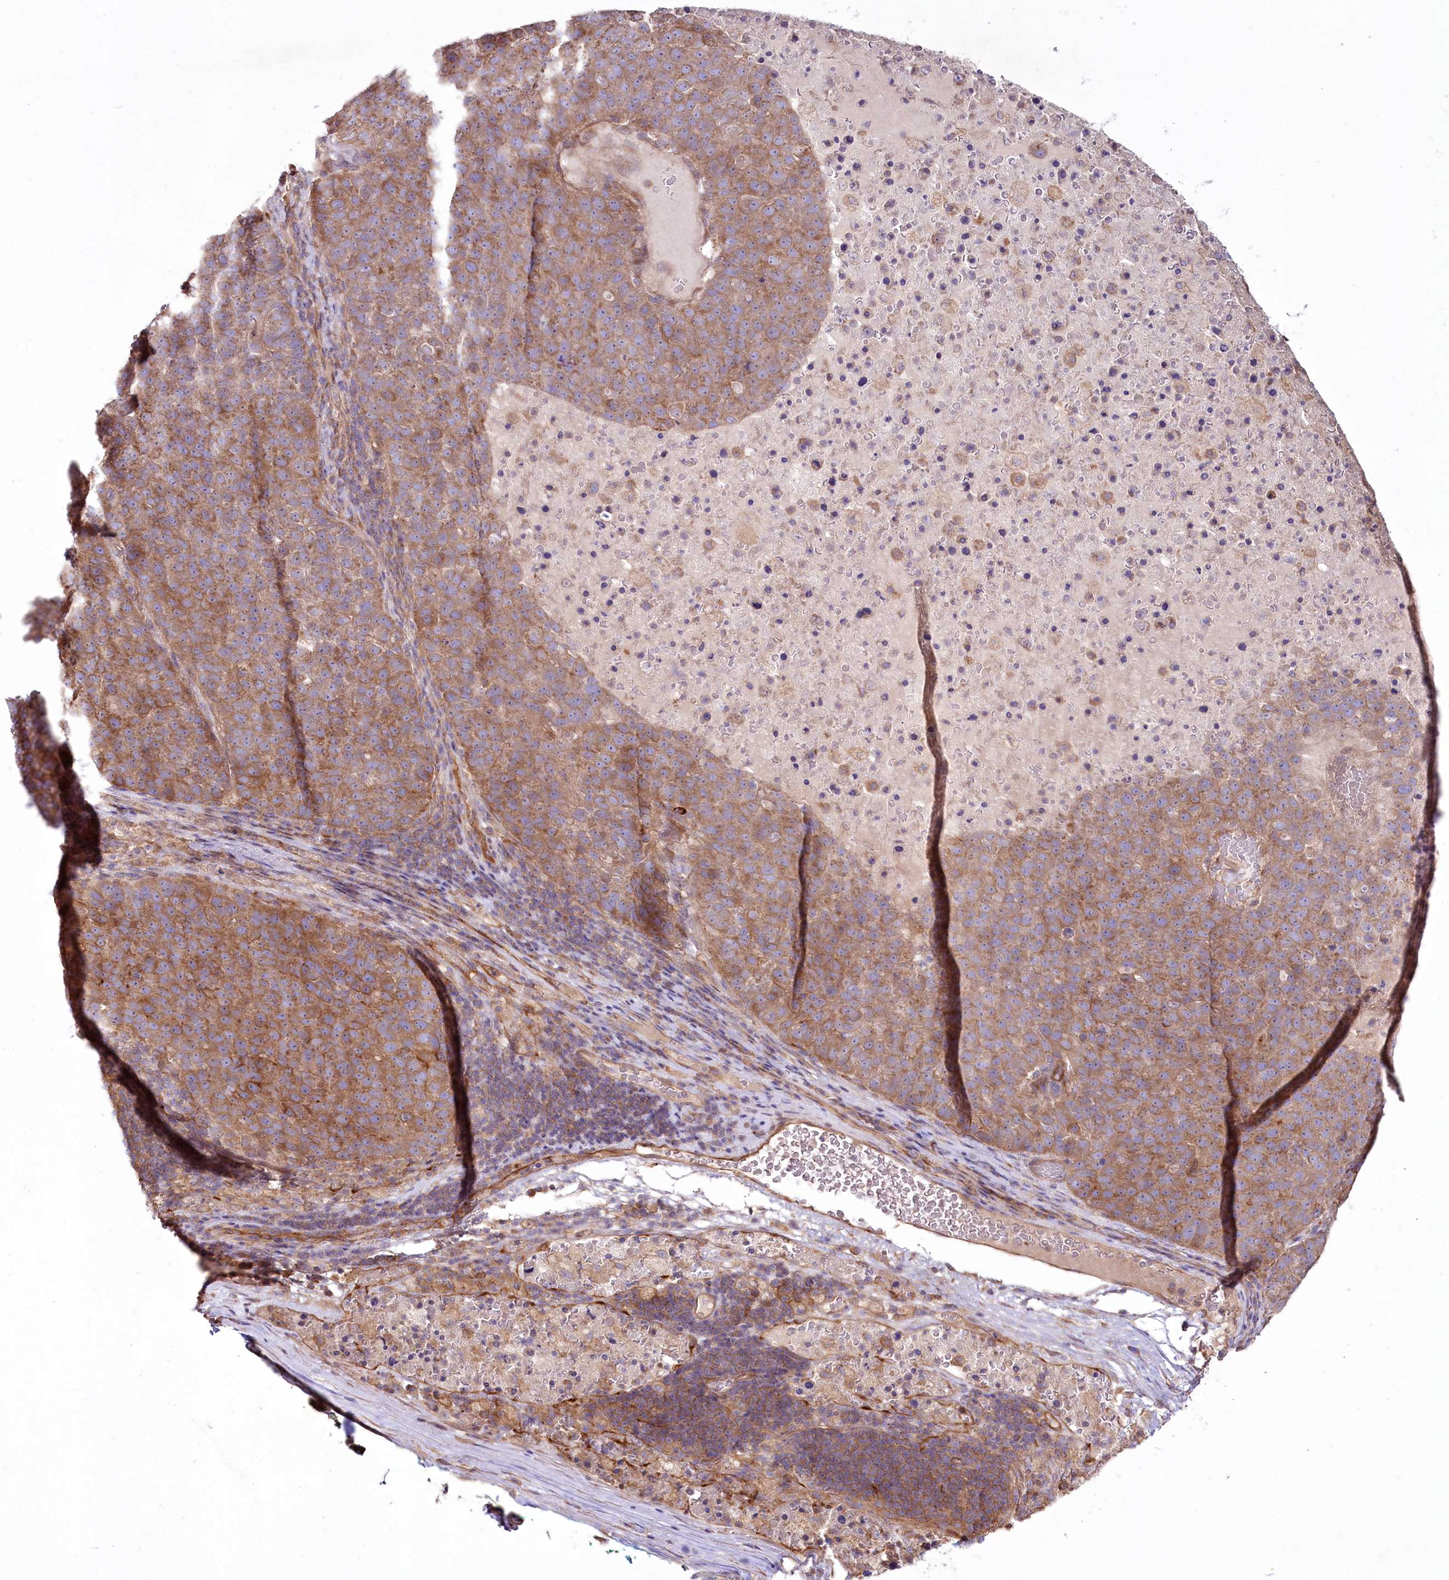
{"staining": {"intensity": "moderate", "quantity": ">75%", "location": "cytoplasmic/membranous"}, "tissue": "pancreatic cancer", "cell_type": "Tumor cells", "image_type": "cancer", "snomed": [{"axis": "morphology", "description": "Adenocarcinoma, NOS"}, {"axis": "topography", "description": "Pancreas"}], "caption": "Immunohistochemistry staining of adenocarcinoma (pancreatic), which demonstrates medium levels of moderate cytoplasmic/membranous expression in about >75% of tumor cells indicating moderate cytoplasmic/membranous protein expression. The staining was performed using DAB (3,3'-diaminobenzidine) (brown) for protein detection and nuclei were counterstained in hematoxylin (blue).", "gene": "SH3TC1", "patient": {"sex": "female", "age": 61}}